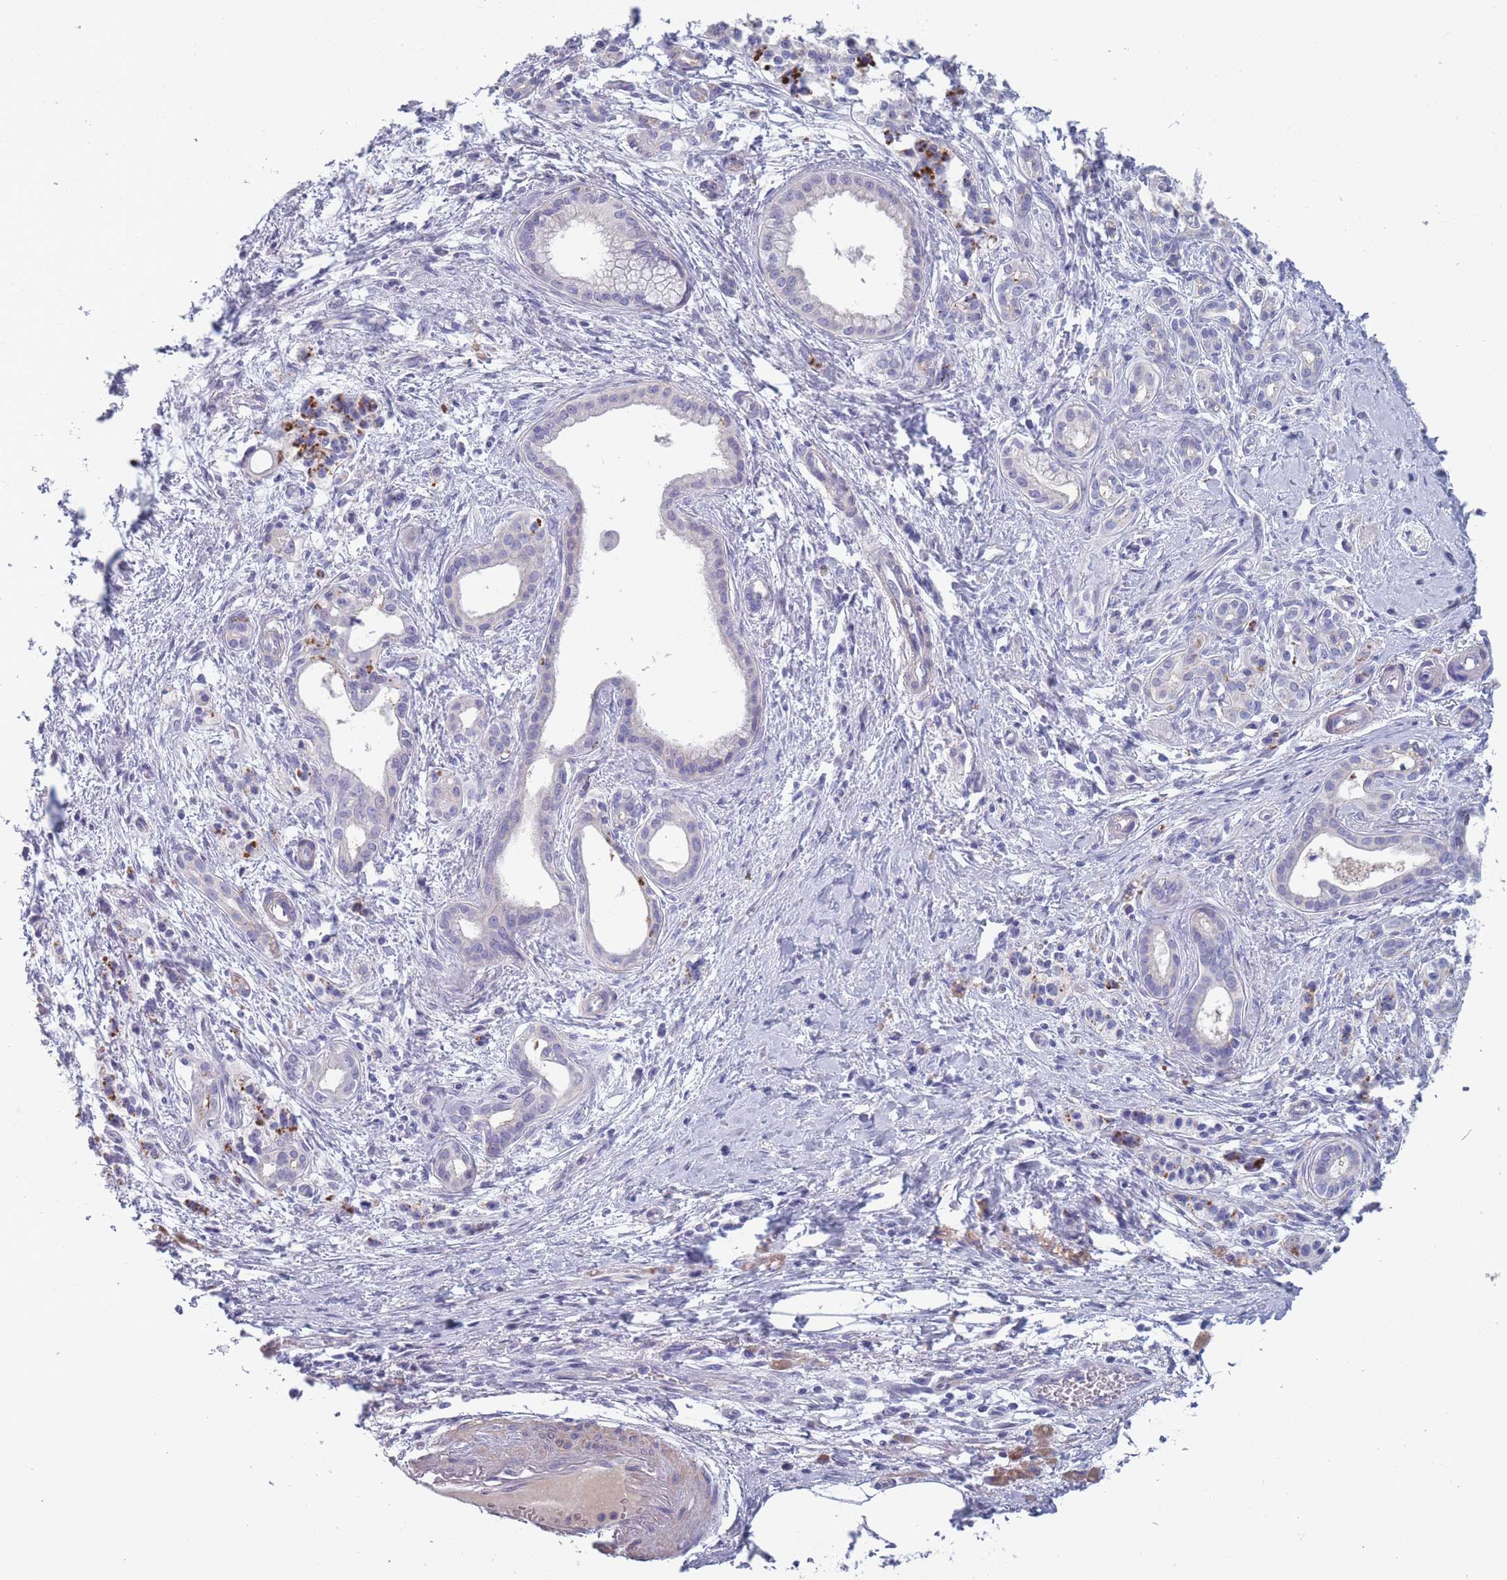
{"staining": {"intensity": "negative", "quantity": "none", "location": "none"}, "tissue": "pancreatic cancer", "cell_type": "Tumor cells", "image_type": "cancer", "snomed": [{"axis": "morphology", "description": "Adenocarcinoma, NOS"}, {"axis": "topography", "description": "Pancreas"}], "caption": "The IHC photomicrograph has no significant positivity in tumor cells of pancreatic cancer tissue.", "gene": "OR4C5", "patient": {"sex": "male", "age": 71}}